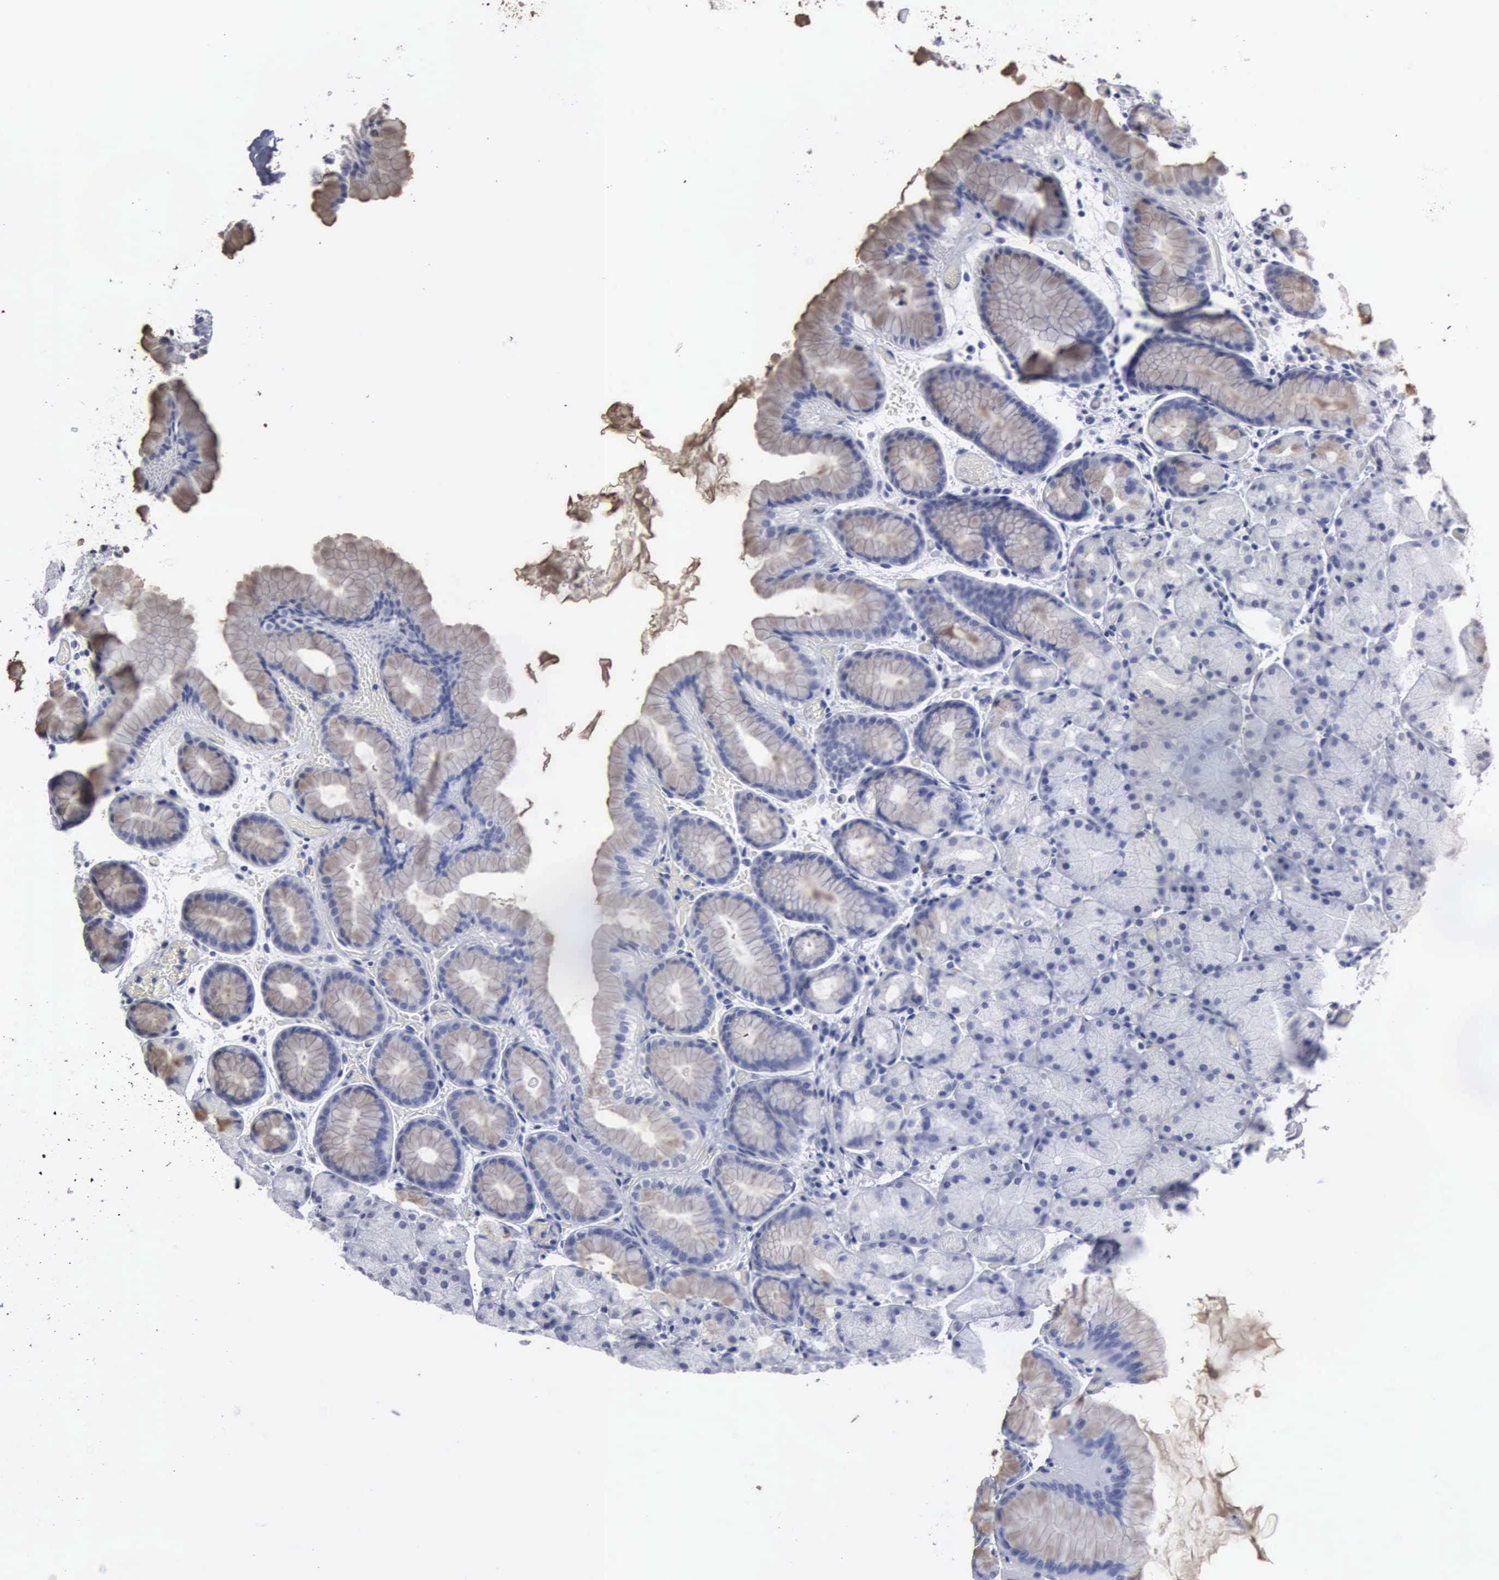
{"staining": {"intensity": "weak", "quantity": "<25%", "location": "cytoplasmic/membranous"}, "tissue": "stomach", "cell_type": "Glandular cells", "image_type": "normal", "snomed": [{"axis": "morphology", "description": "Normal tissue, NOS"}, {"axis": "topography", "description": "Stomach, upper"}], "caption": "A high-resolution micrograph shows immunohistochemistry (IHC) staining of unremarkable stomach, which demonstrates no significant staining in glandular cells. (IHC, brightfield microscopy, high magnification).", "gene": "UPB1", "patient": {"sex": "male", "age": 47}}